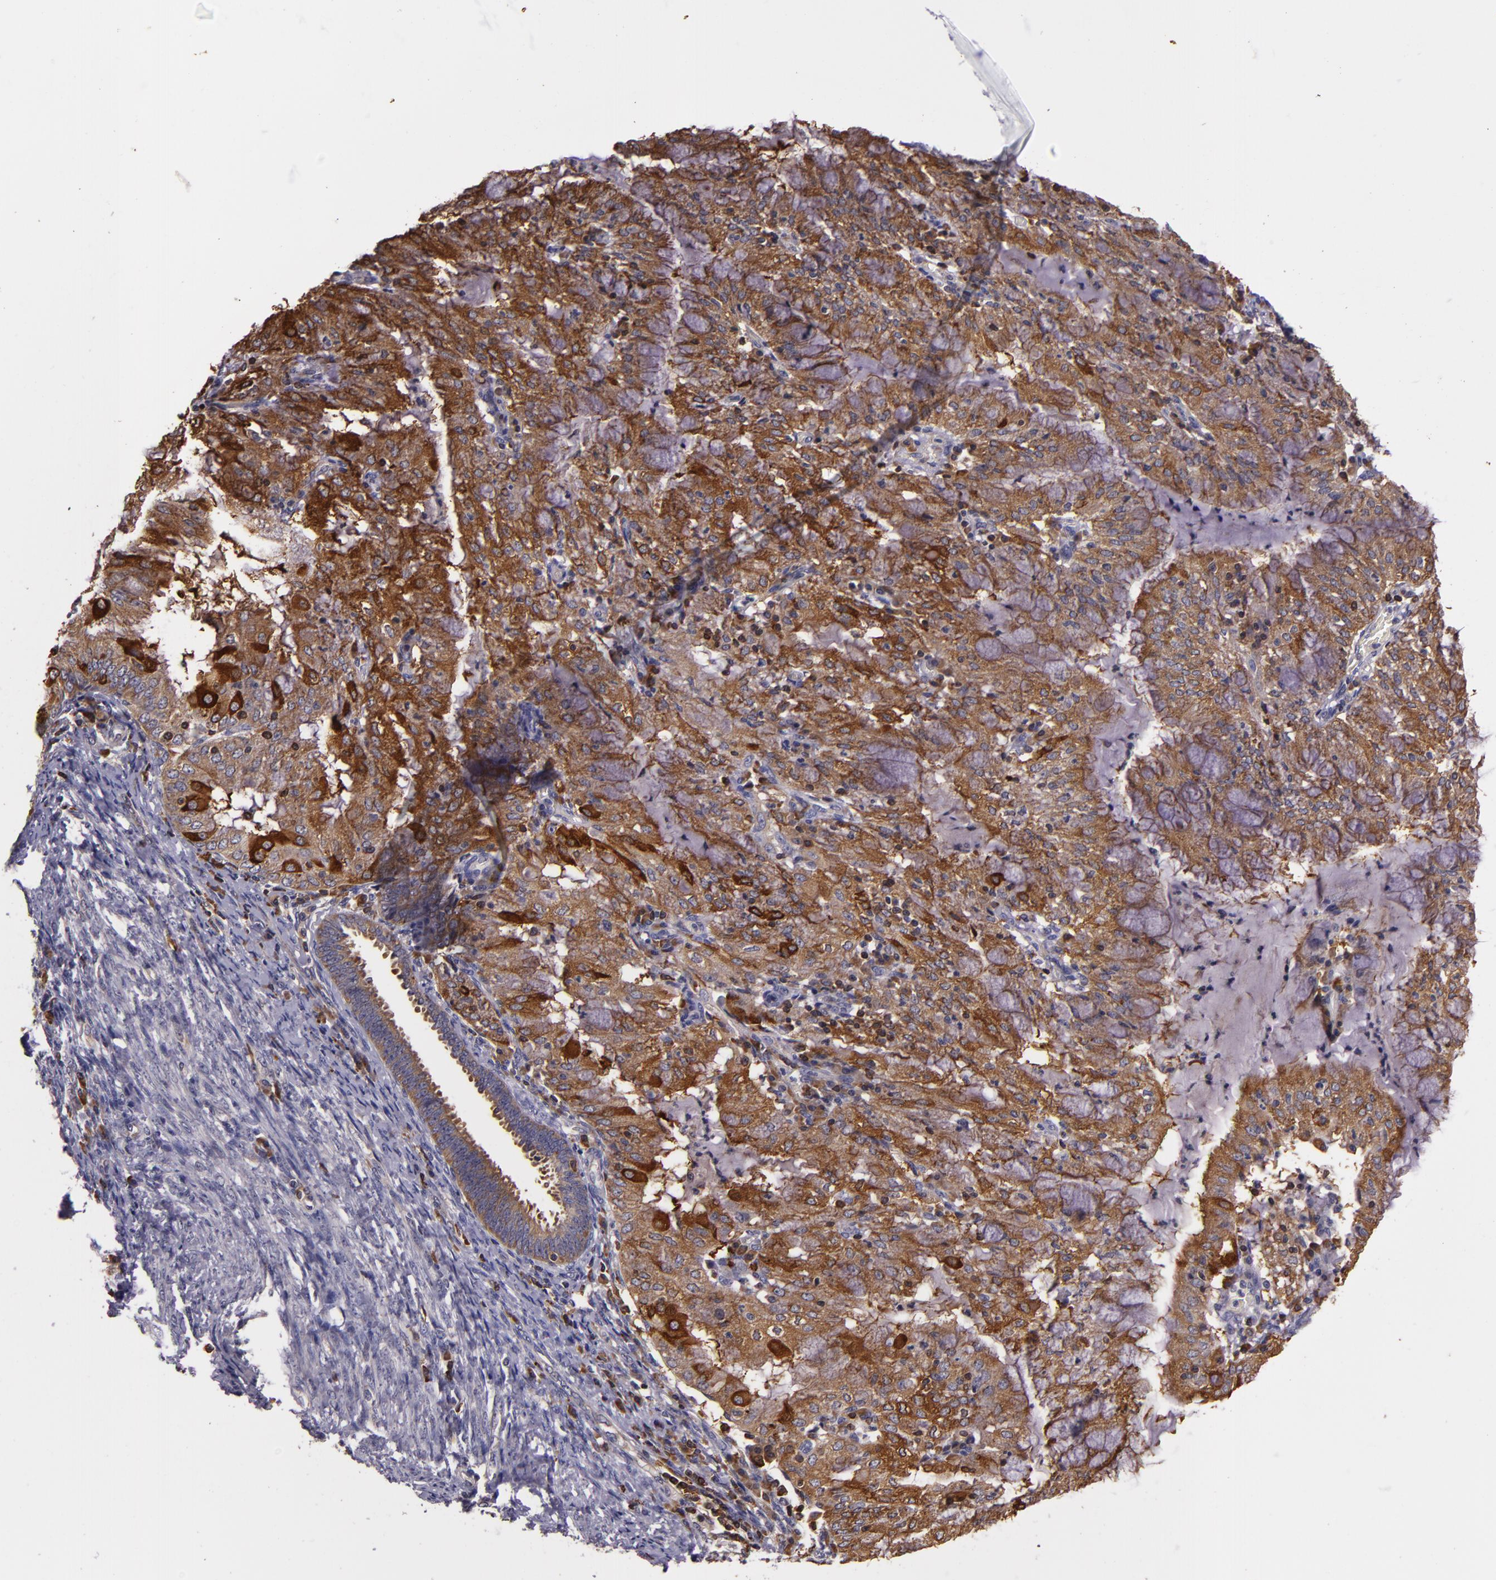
{"staining": {"intensity": "strong", "quantity": ">75%", "location": "cytoplasmic/membranous"}, "tissue": "endometrial cancer", "cell_type": "Tumor cells", "image_type": "cancer", "snomed": [{"axis": "morphology", "description": "Adenocarcinoma, NOS"}, {"axis": "topography", "description": "Endometrium"}], "caption": "A micrograph of adenocarcinoma (endometrial) stained for a protein exhibits strong cytoplasmic/membranous brown staining in tumor cells.", "gene": "SLC9A3R1", "patient": {"sex": "female", "age": 63}}